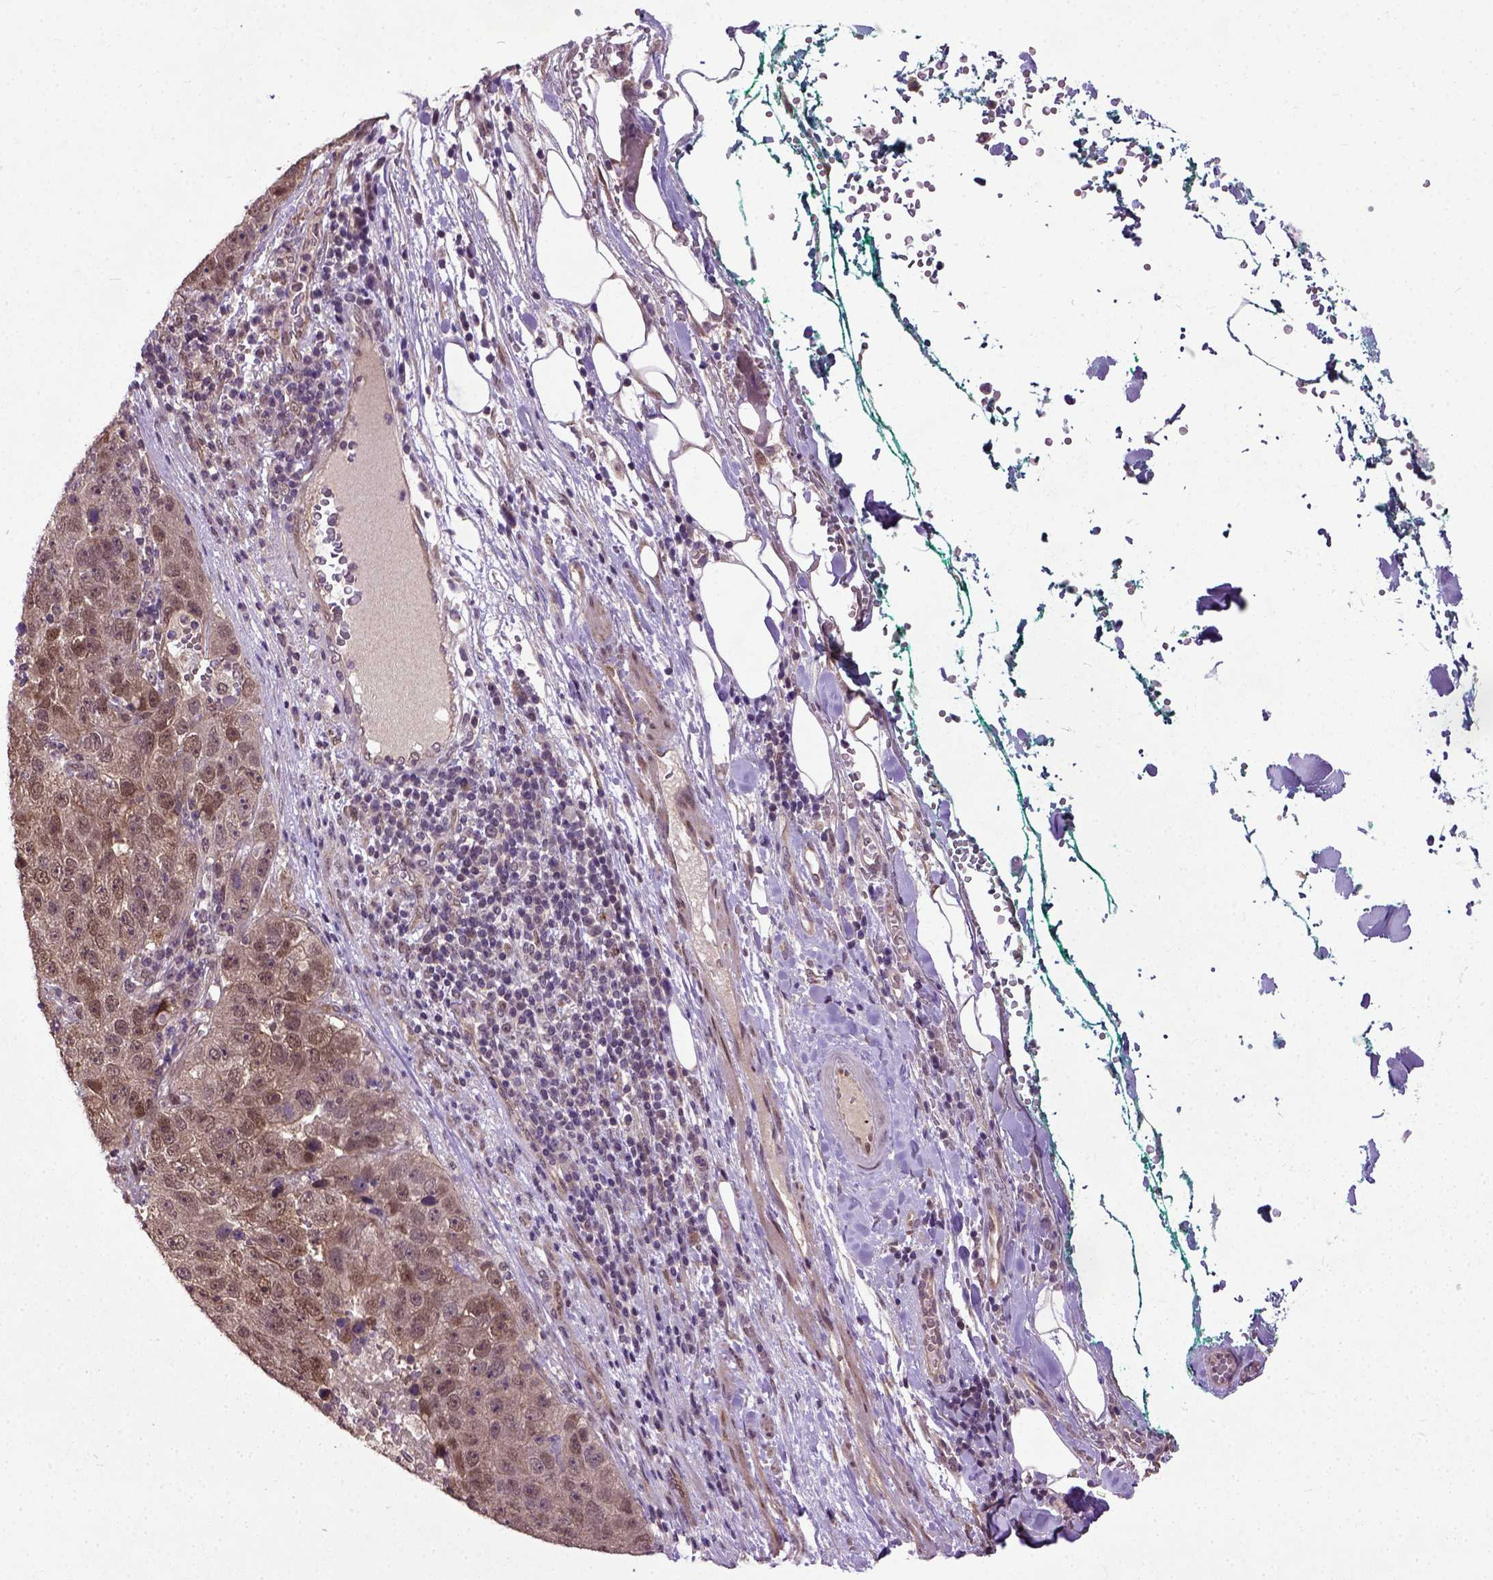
{"staining": {"intensity": "moderate", "quantity": ">75%", "location": "cytoplasmic/membranous,nuclear"}, "tissue": "pancreatic cancer", "cell_type": "Tumor cells", "image_type": "cancer", "snomed": [{"axis": "morphology", "description": "Adenocarcinoma, NOS"}, {"axis": "topography", "description": "Pancreas"}], "caption": "Protein staining shows moderate cytoplasmic/membranous and nuclear staining in about >75% of tumor cells in pancreatic adenocarcinoma.", "gene": "UBA3", "patient": {"sex": "female", "age": 61}}